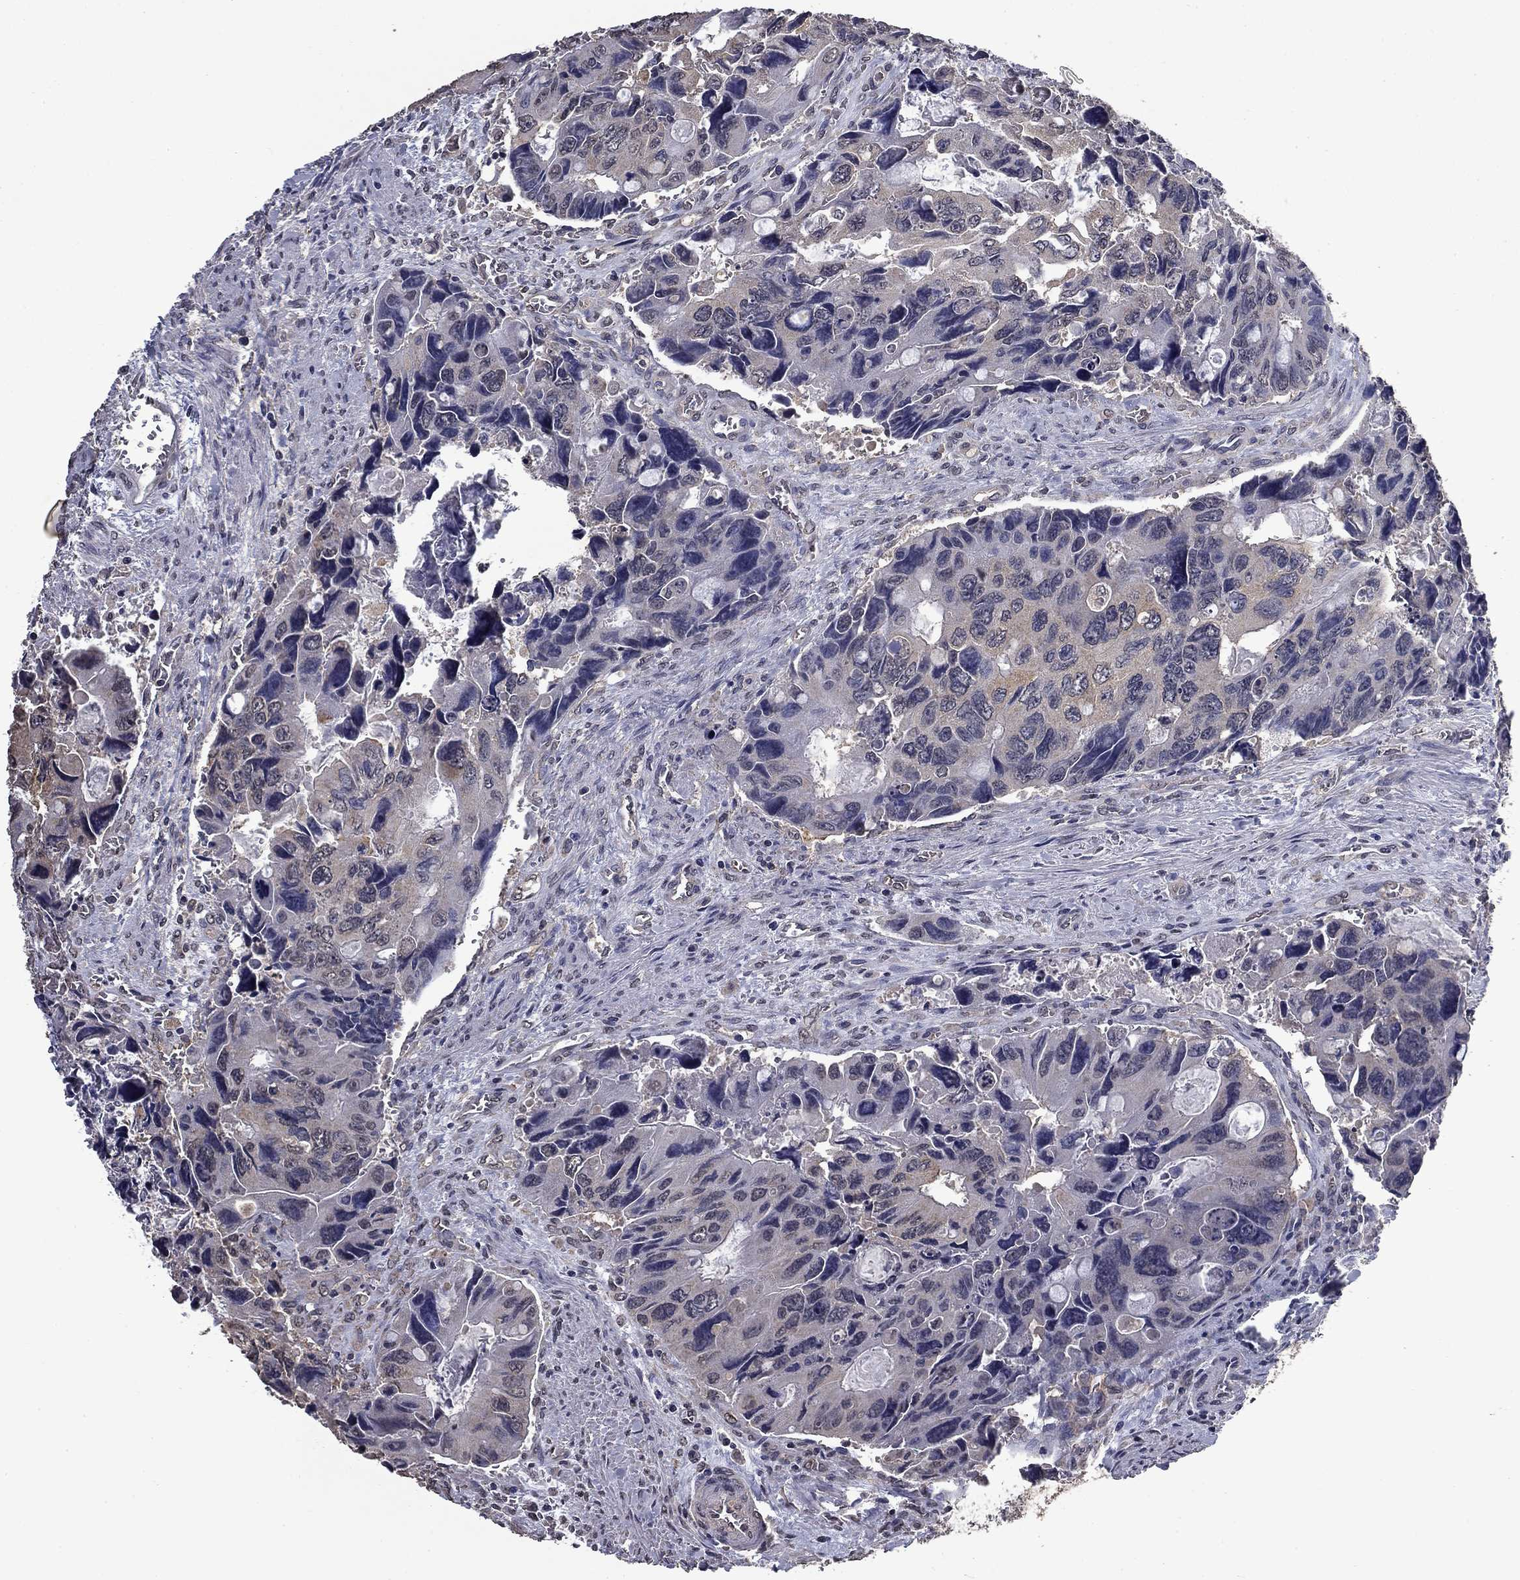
{"staining": {"intensity": "negative", "quantity": "none", "location": "none"}, "tissue": "colorectal cancer", "cell_type": "Tumor cells", "image_type": "cancer", "snomed": [{"axis": "morphology", "description": "Adenocarcinoma, NOS"}, {"axis": "topography", "description": "Rectum"}], "caption": "An immunohistochemistry histopathology image of colorectal adenocarcinoma is shown. There is no staining in tumor cells of colorectal adenocarcinoma.", "gene": "MFAP3L", "patient": {"sex": "male", "age": 62}}